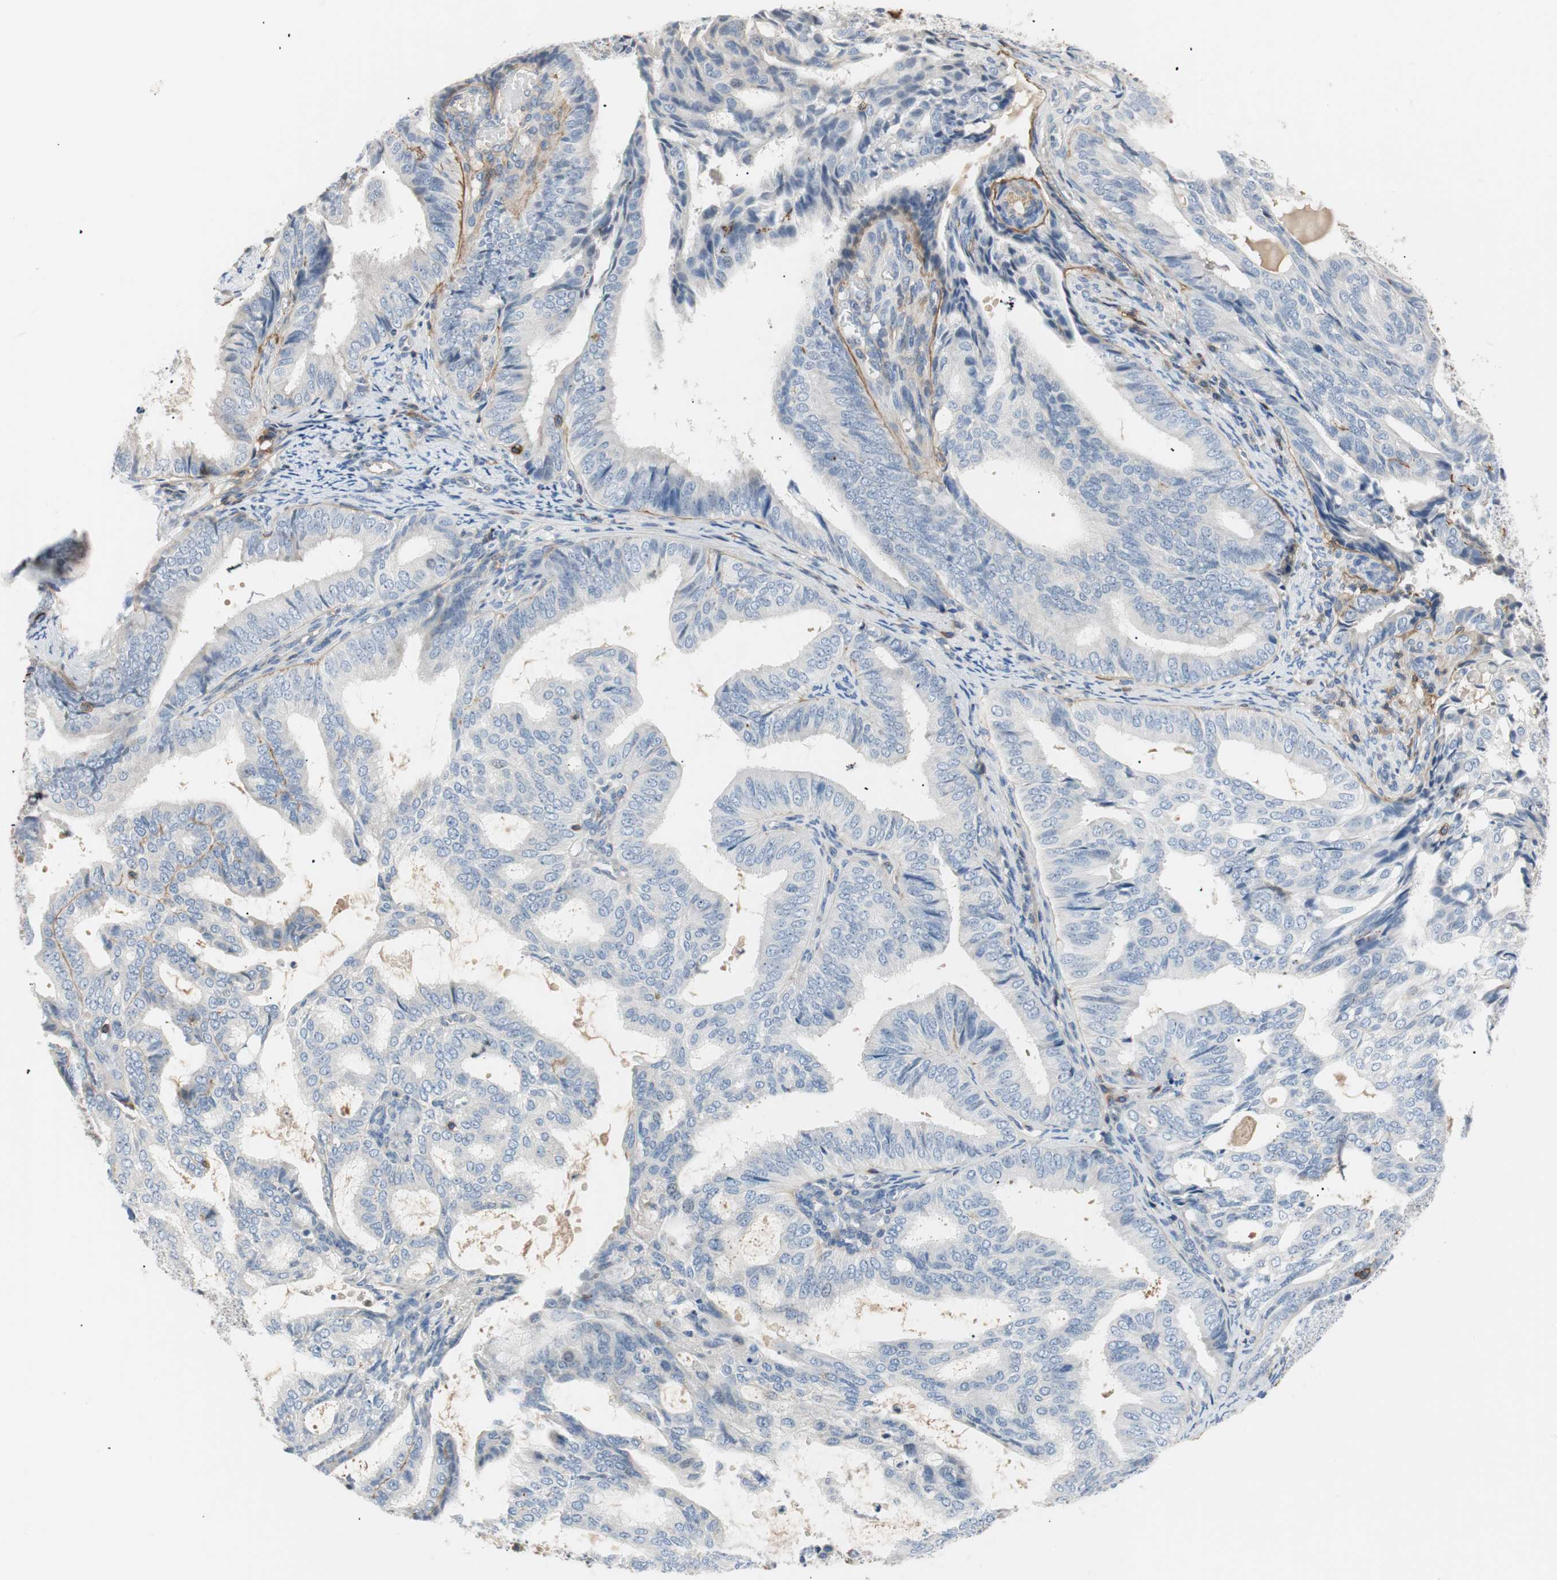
{"staining": {"intensity": "negative", "quantity": "none", "location": "none"}, "tissue": "endometrial cancer", "cell_type": "Tumor cells", "image_type": "cancer", "snomed": [{"axis": "morphology", "description": "Adenocarcinoma, NOS"}, {"axis": "topography", "description": "Endometrium"}], "caption": "This is a micrograph of immunohistochemistry staining of adenocarcinoma (endometrial), which shows no expression in tumor cells.", "gene": "TNFRSF18", "patient": {"sex": "female", "age": 58}}